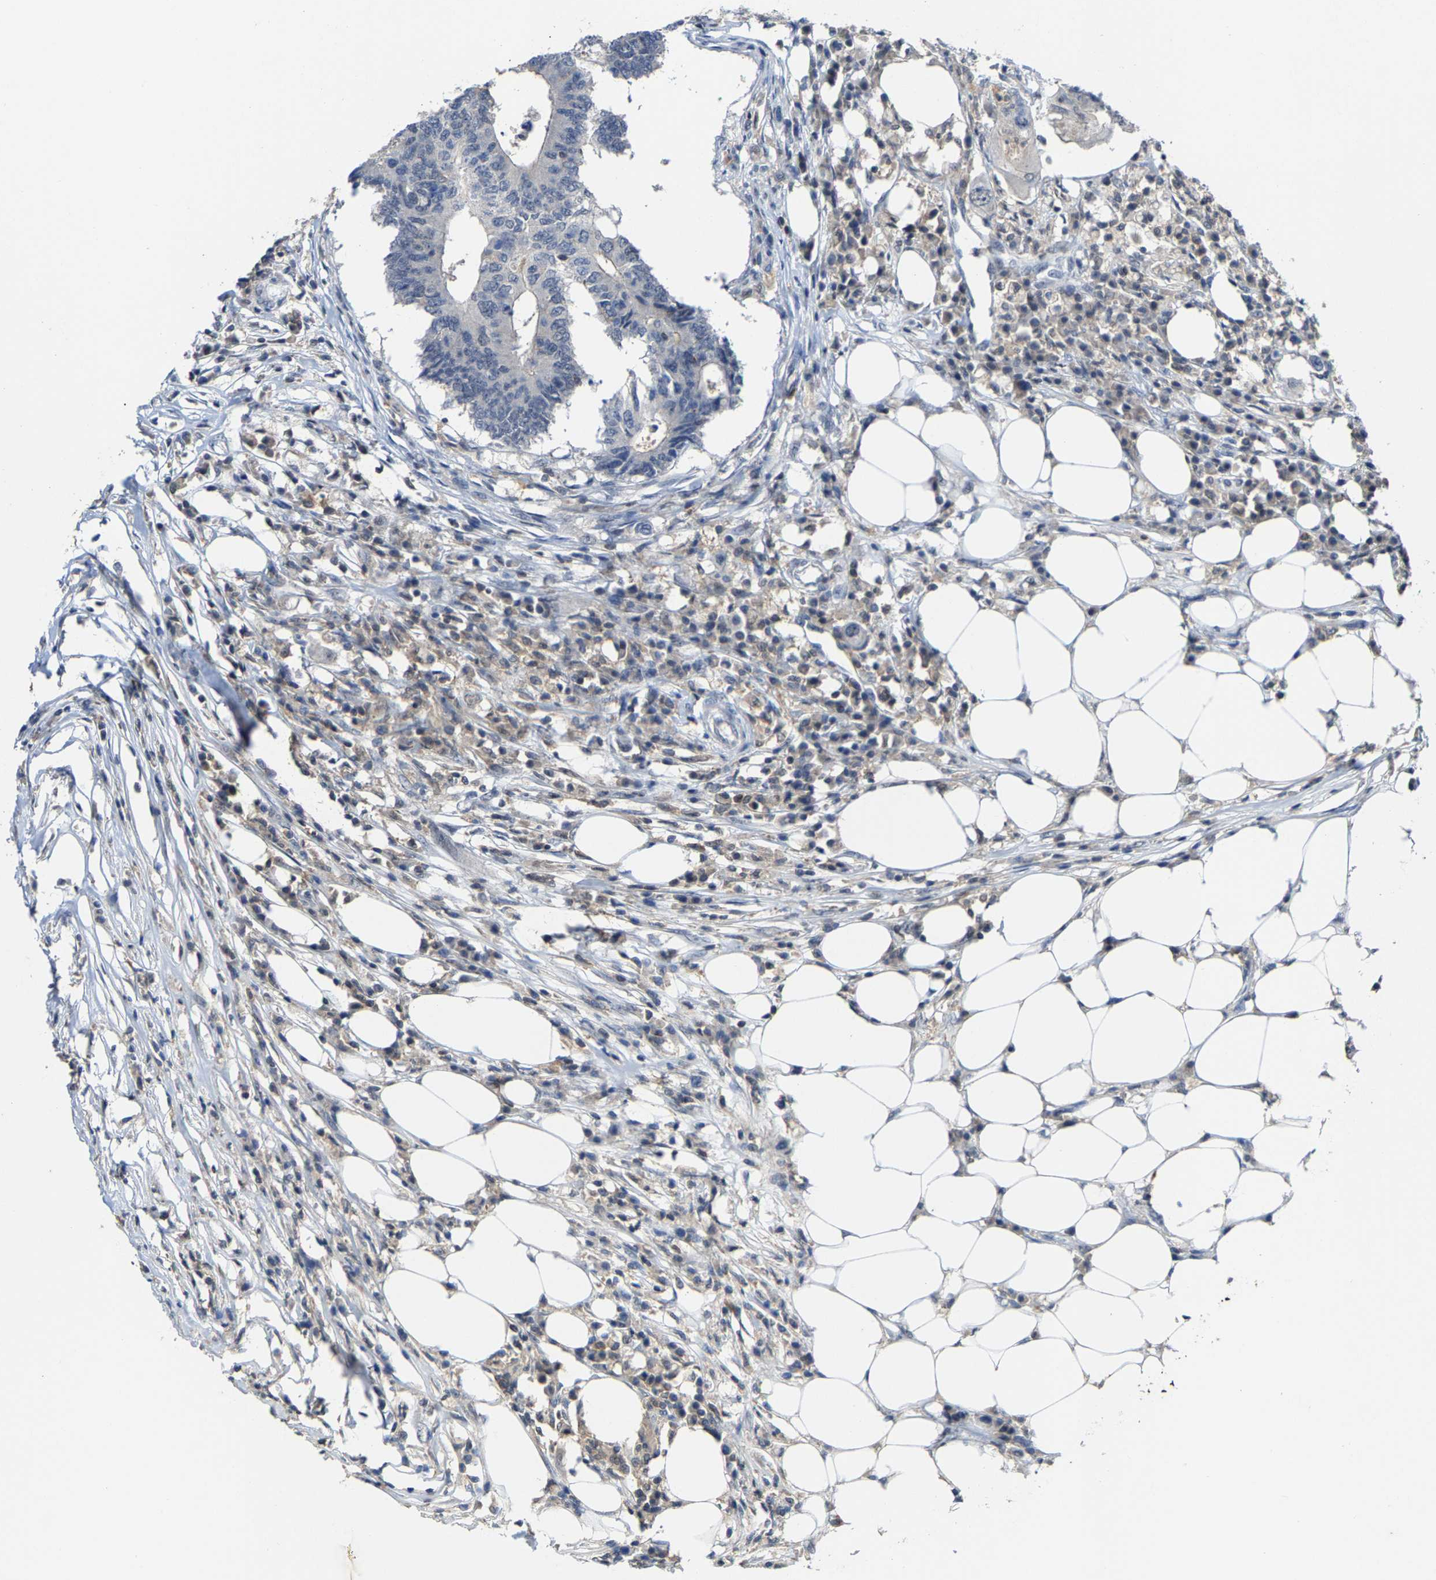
{"staining": {"intensity": "negative", "quantity": "none", "location": "none"}, "tissue": "colorectal cancer", "cell_type": "Tumor cells", "image_type": "cancer", "snomed": [{"axis": "morphology", "description": "Adenocarcinoma, NOS"}, {"axis": "topography", "description": "Colon"}], "caption": "The photomicrograph reveals no staining of tumor cells in adenocarcinoma (colorectal).", "gene": "FGD3", "patient": {"sex": "male", "age": 71}}